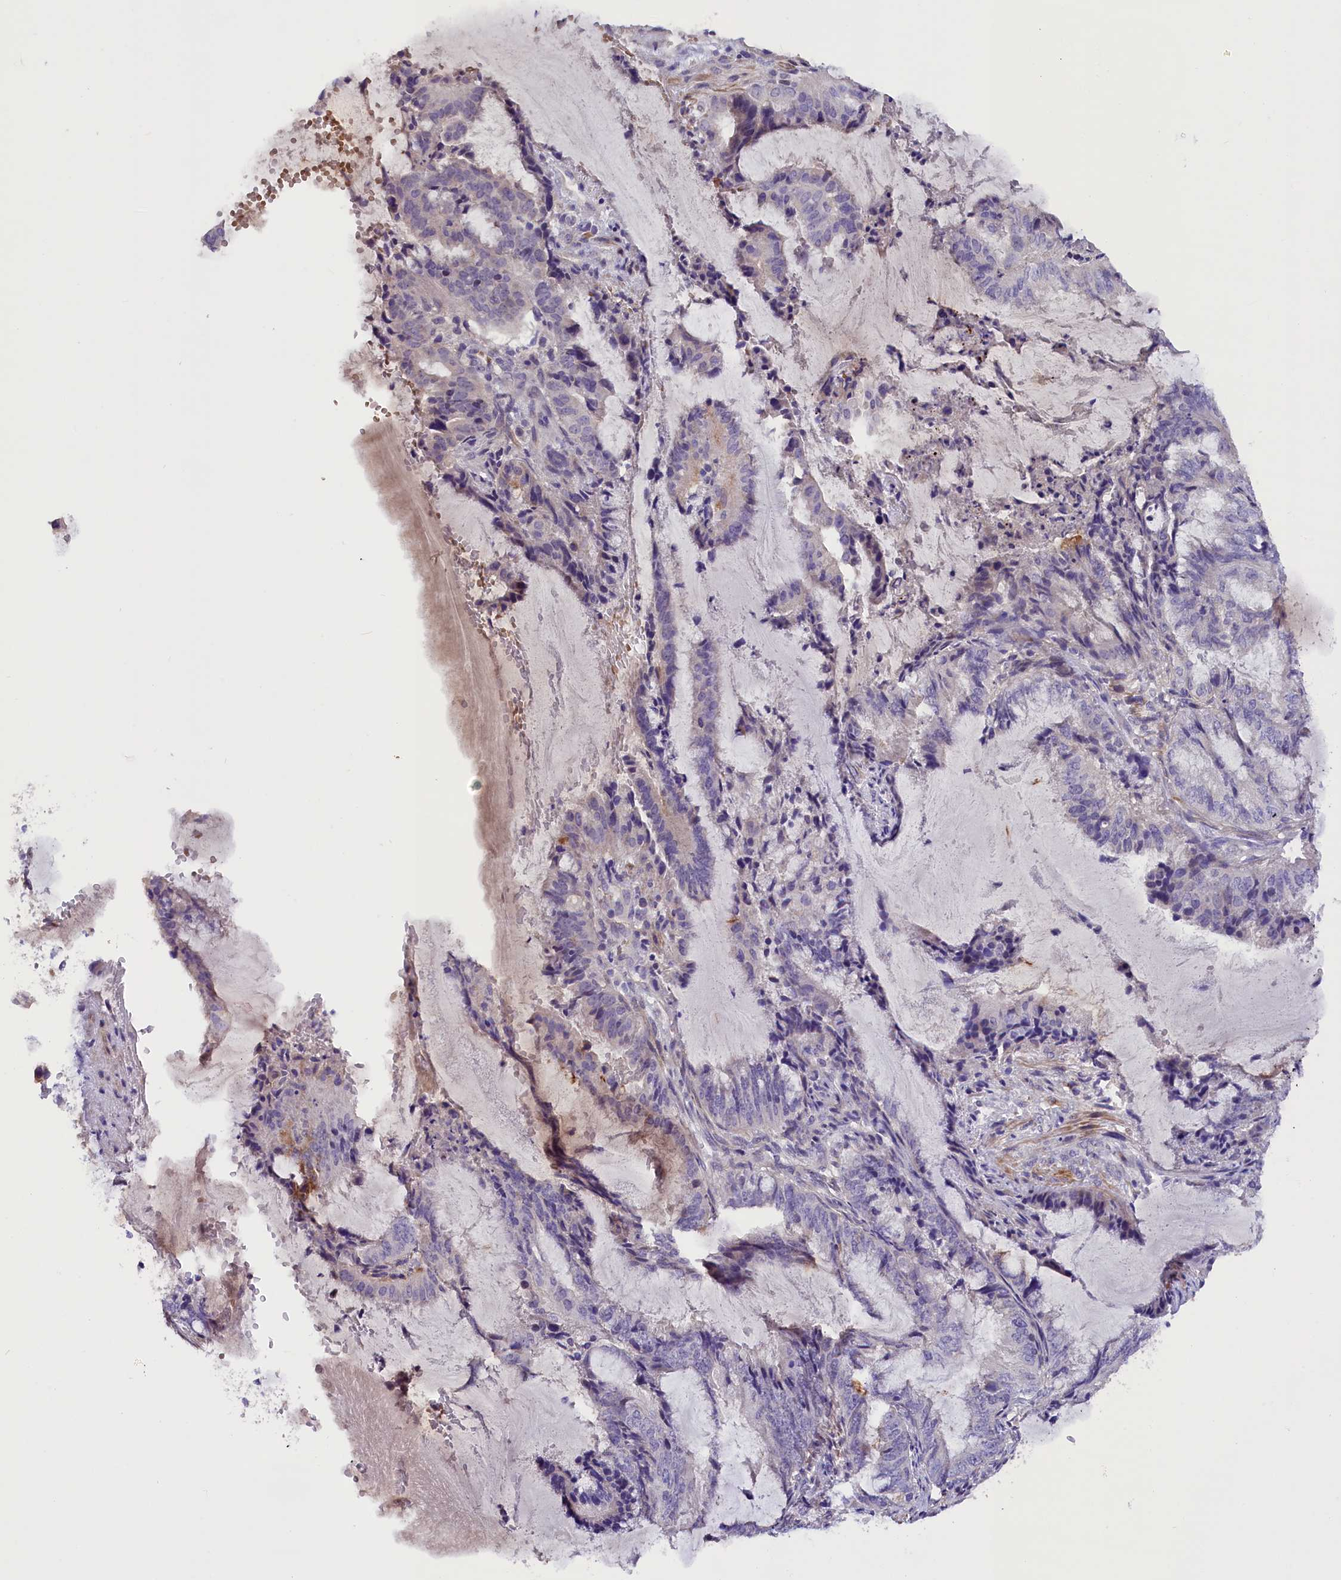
{"staining": {"intensity": "negative", "quantity": "none", "location": "none"}, "tissue": "endometrial cancer", "cell_type": "Tumor cells", "image_type": "cancer", "snomed": [{"axis": "morphology", "description": "Adenocarcinoma, NOS"}, {"axis": "topography", "description": "Endometrium"}], "caption": "This image is of endometrial cancer stained with immunohistochemistry to label a protein in brown with the nuclei are counter-stained blue. There is no positivity in tumor cells.", "gene": "MEX3B", "patient": {"sex": "female", "age": 51}}